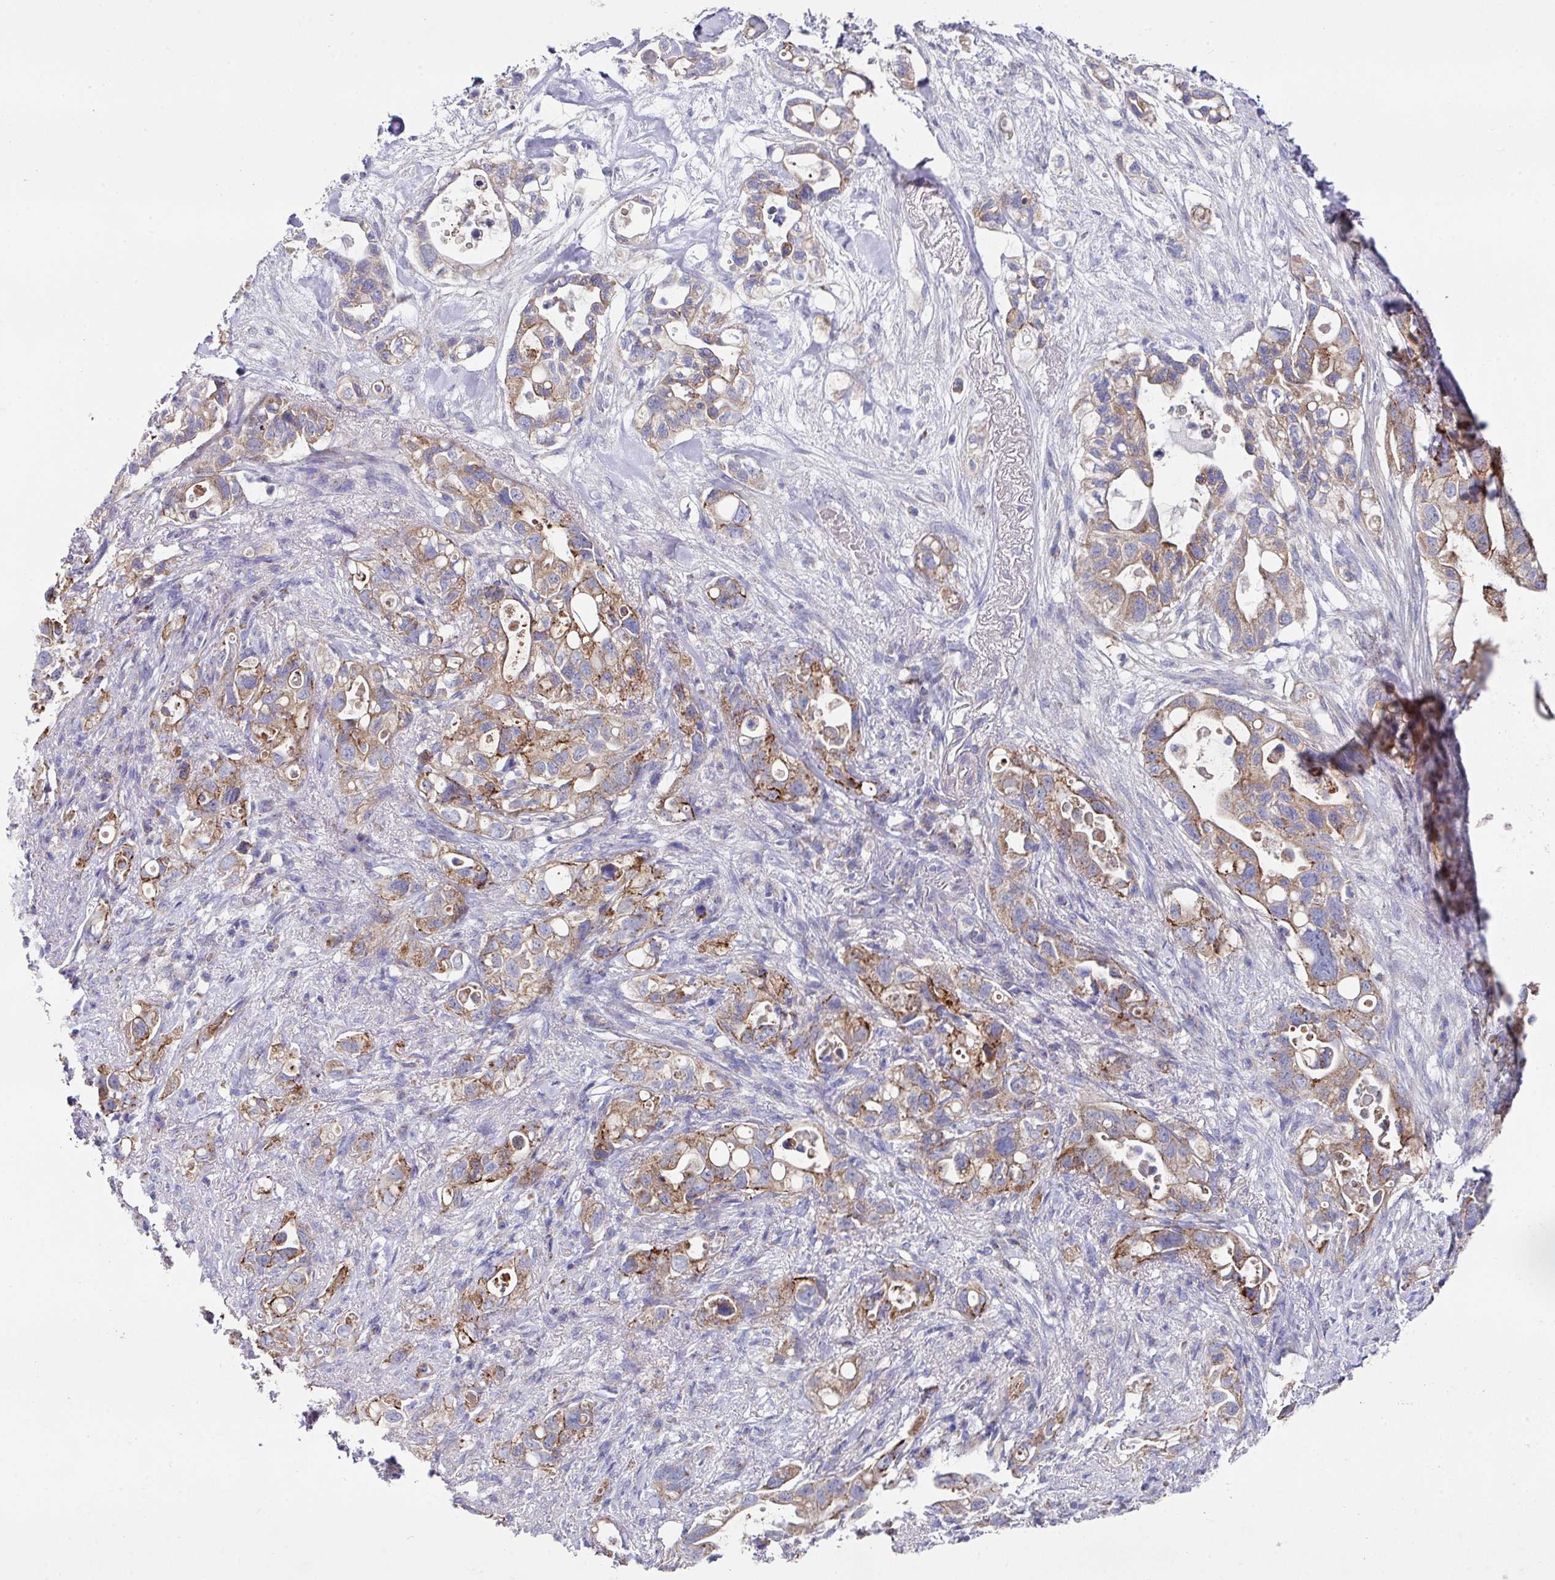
{"staining": {"intensity": "moderate", "quantity": ">75%", "location": "cytoplasmic/membranous"}, "tissue": "pancreatic cancer", "cell_type": "Tumor cells", "image_type": "cancer", "snomed": [{"axis": "morphology", "description": "Adenocarcinoma, NOS"}, {"axis": "topography", "description": "Pancreas"}], "caption": "Immunohistochemical staining of human adenocarcinoma (pancreatic) exhibits medium levels of moderate cytoplasmic/membranous protein positivity in approximately >75% of tumor cells.", "gene": "CLDN1", "patient": {"sex": "female", "age": 72}}